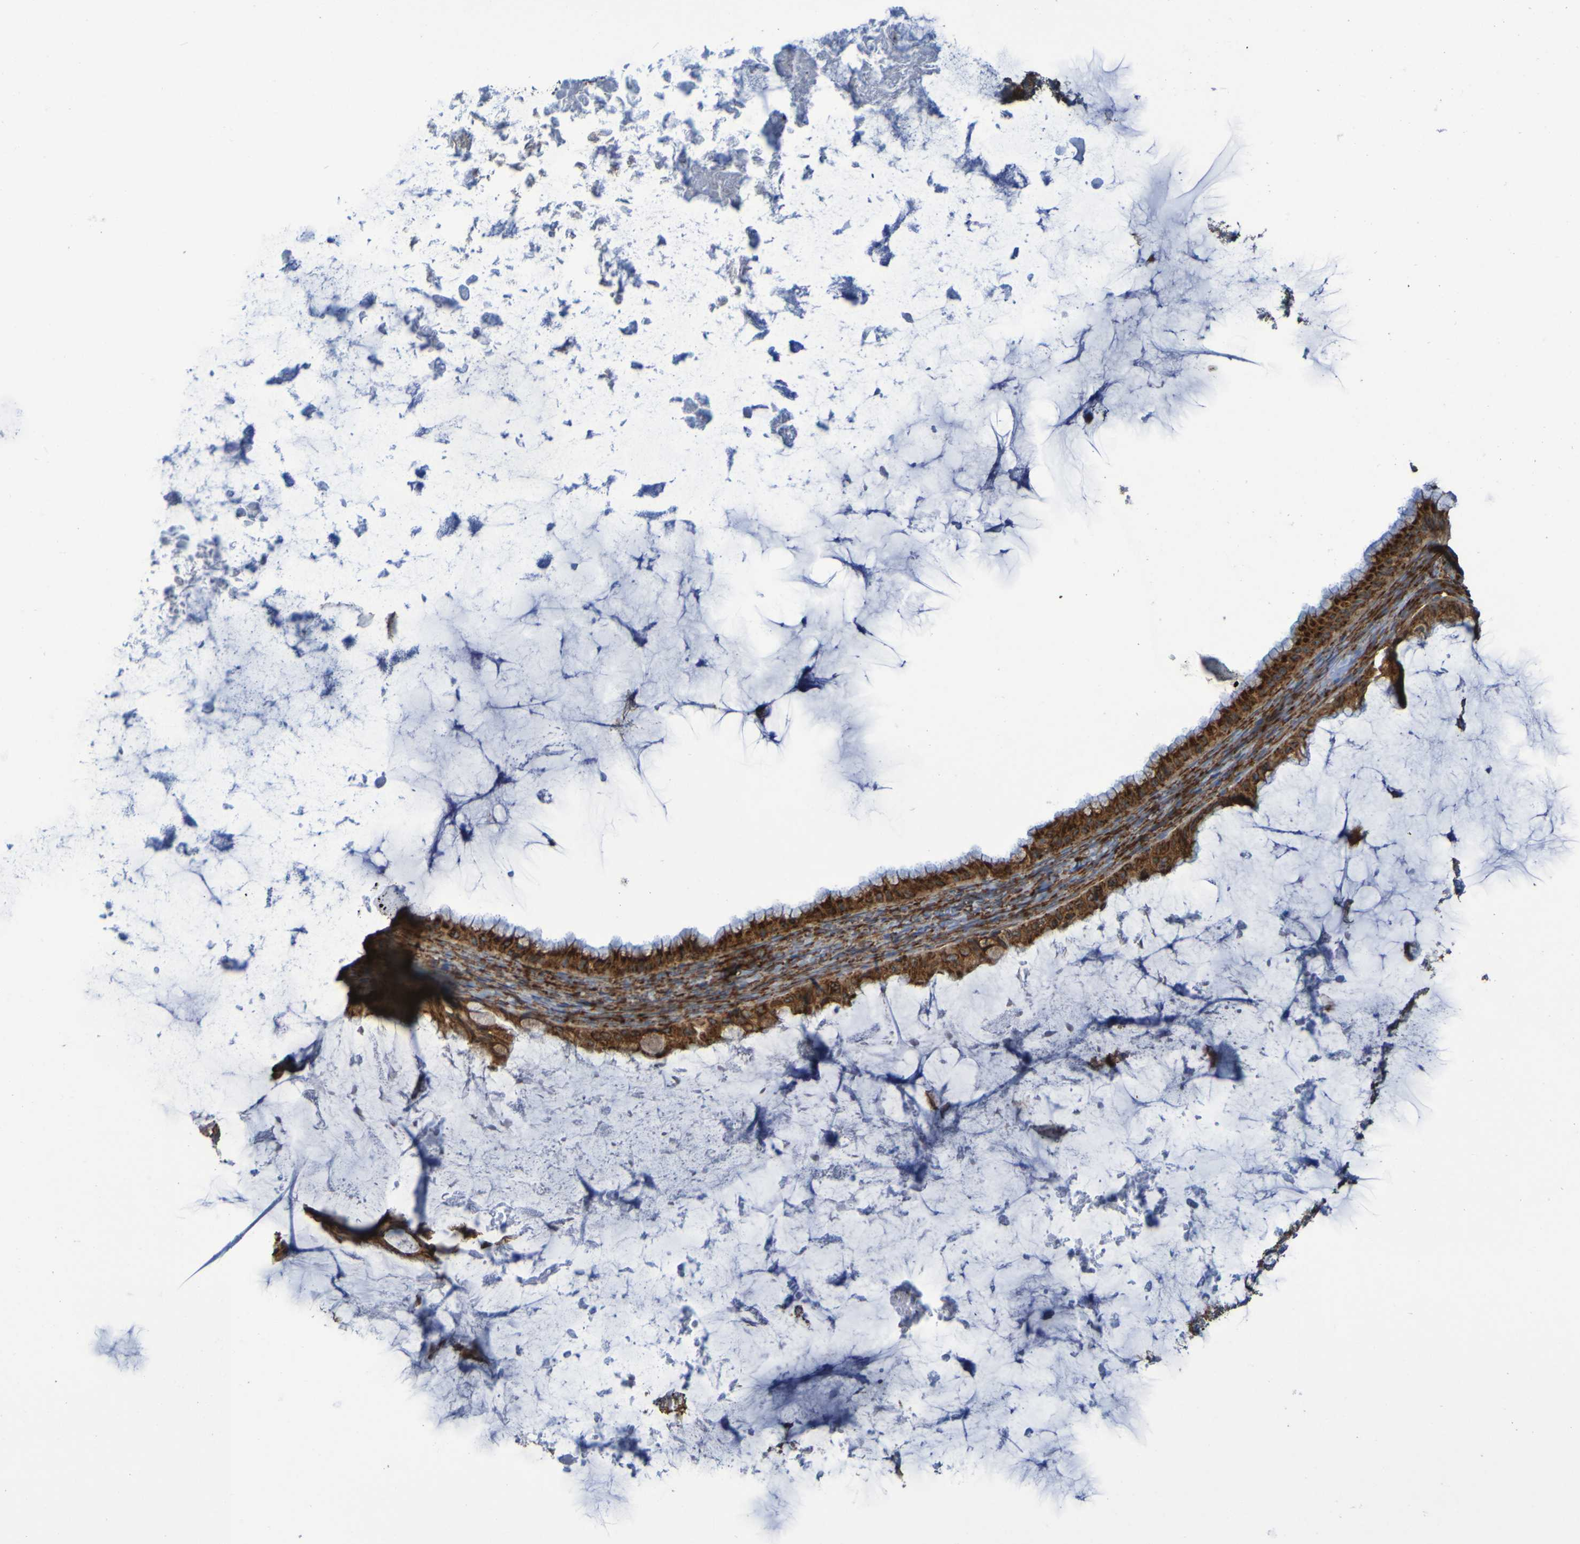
{"staining": {"intensity": "strong", "quantity": ">75%", "location": "cytoplasmic/membranous"}, "tissue": "ovarian cancer", "cell_type": "Tumor cells", "image_type": "cancer", "snomed": [{"axis": "morphology", "description": "Cystadenocarcinoma, mucinous, NOS"}, {"axis": "topography", "description": "Ovary"}], "caption": "IHC (DAB (3,3'-diaminobenzidine)) staining of human ovarian cancer demonstrates strong cytoplasmic/membranous protein staining in about >75% of tumor cells.", "gene": "RPL10", "patient": {"sex": "female", "age": 61}}